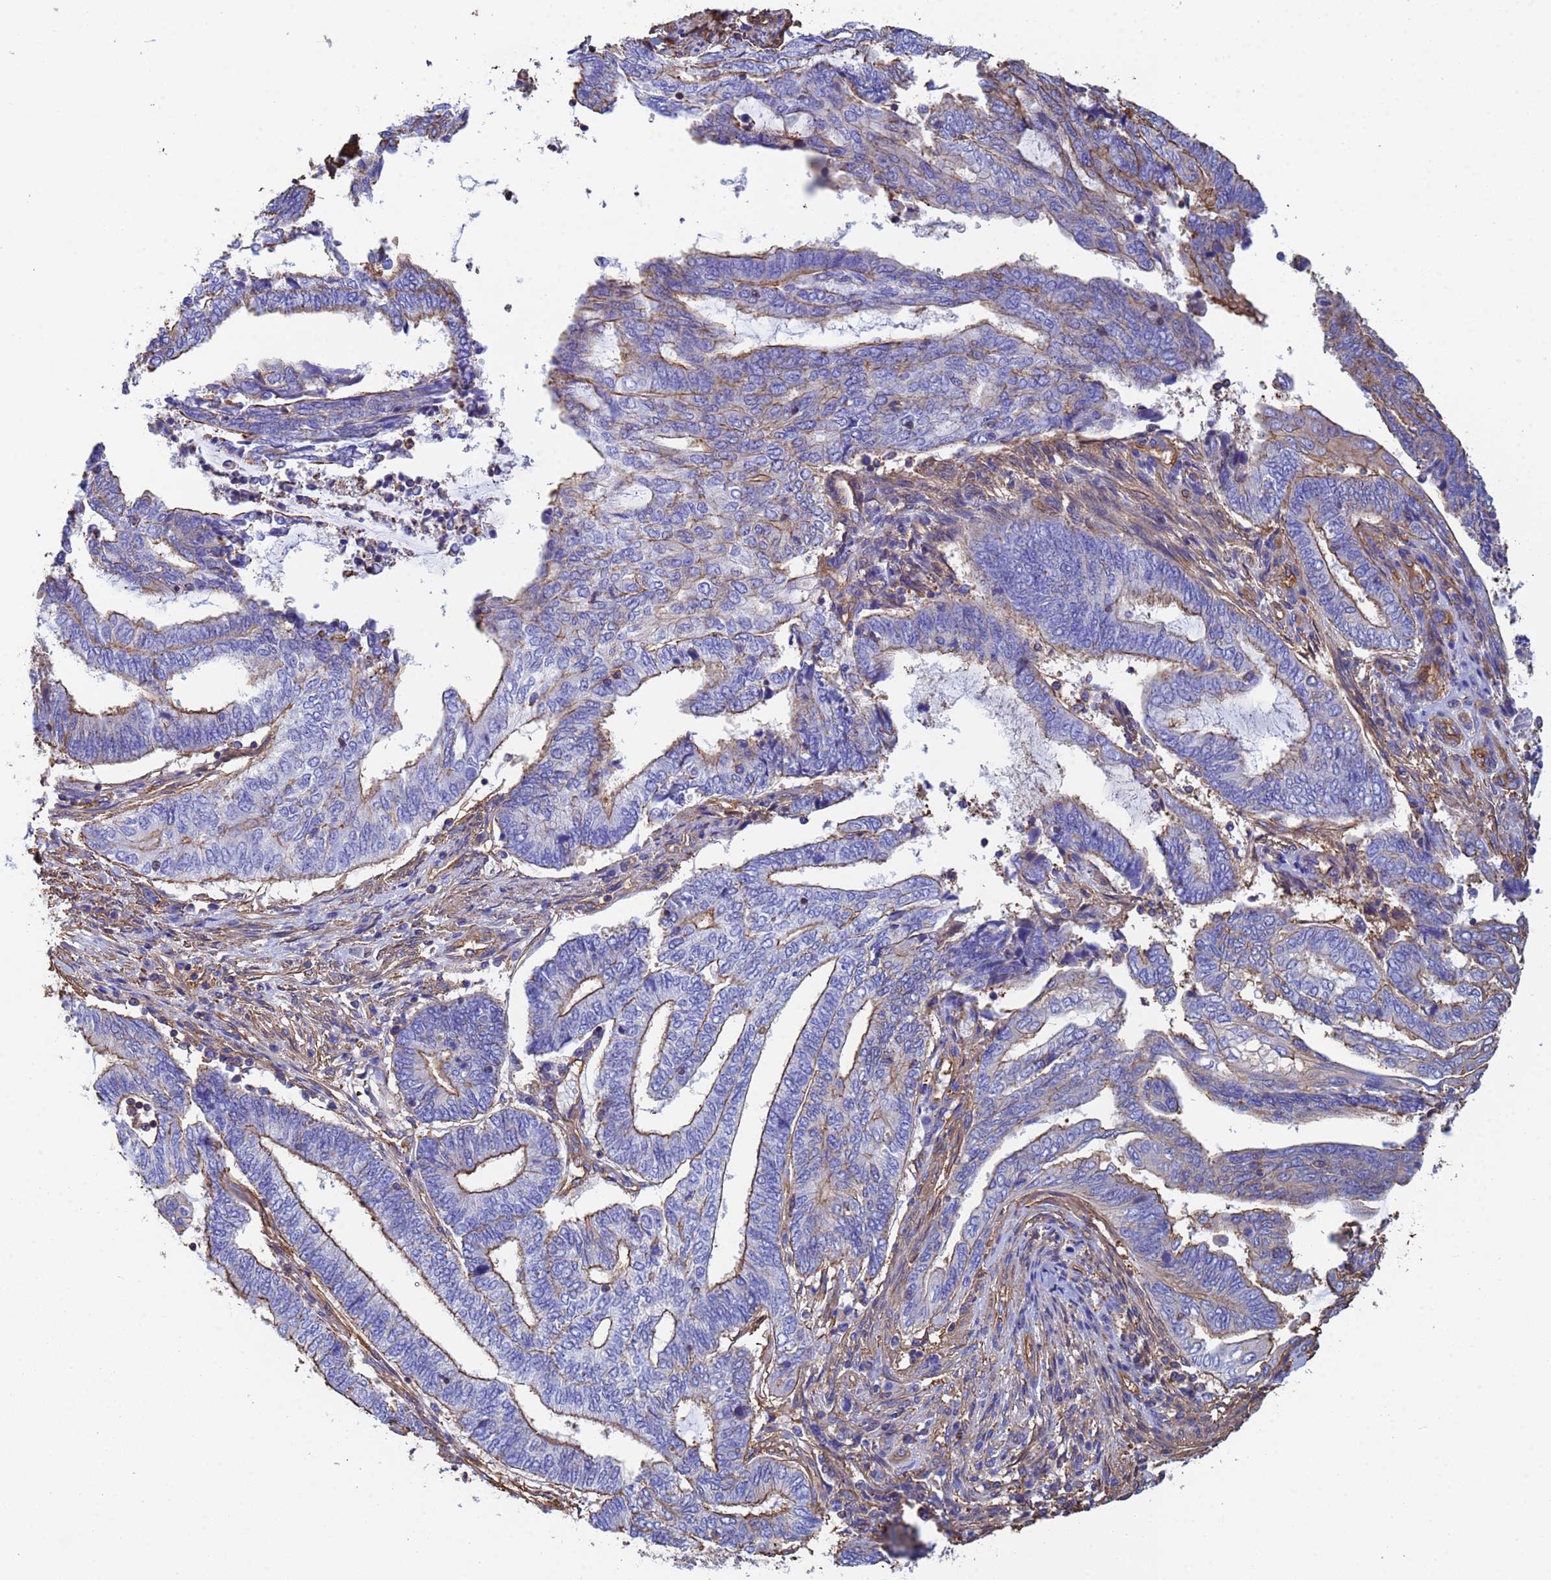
{"staining": {"intensity": "moderate", "quantity": "25%-75%", "location": "cytoplasmic/membranous"}, "tissue": "endometrial cancer", "cell_type": "Tumor cells", "image_type": "cancer", "snomed": [{"axis": "morphology", "description": "Adenocarcinoma, NOS"}, {"axis": "topography", "description": "Uterus"}, {"axis": "topography", "description": "Endometrium"}], "caption": "Immunohistochemical staining of endometrial cancer demonstrates moderate cytoplasmic/membranous protein staining in approximately 25%-75% of tumor cells.", "gene": "MYL12A", "patient": {"sex": "female", "age": 70}}